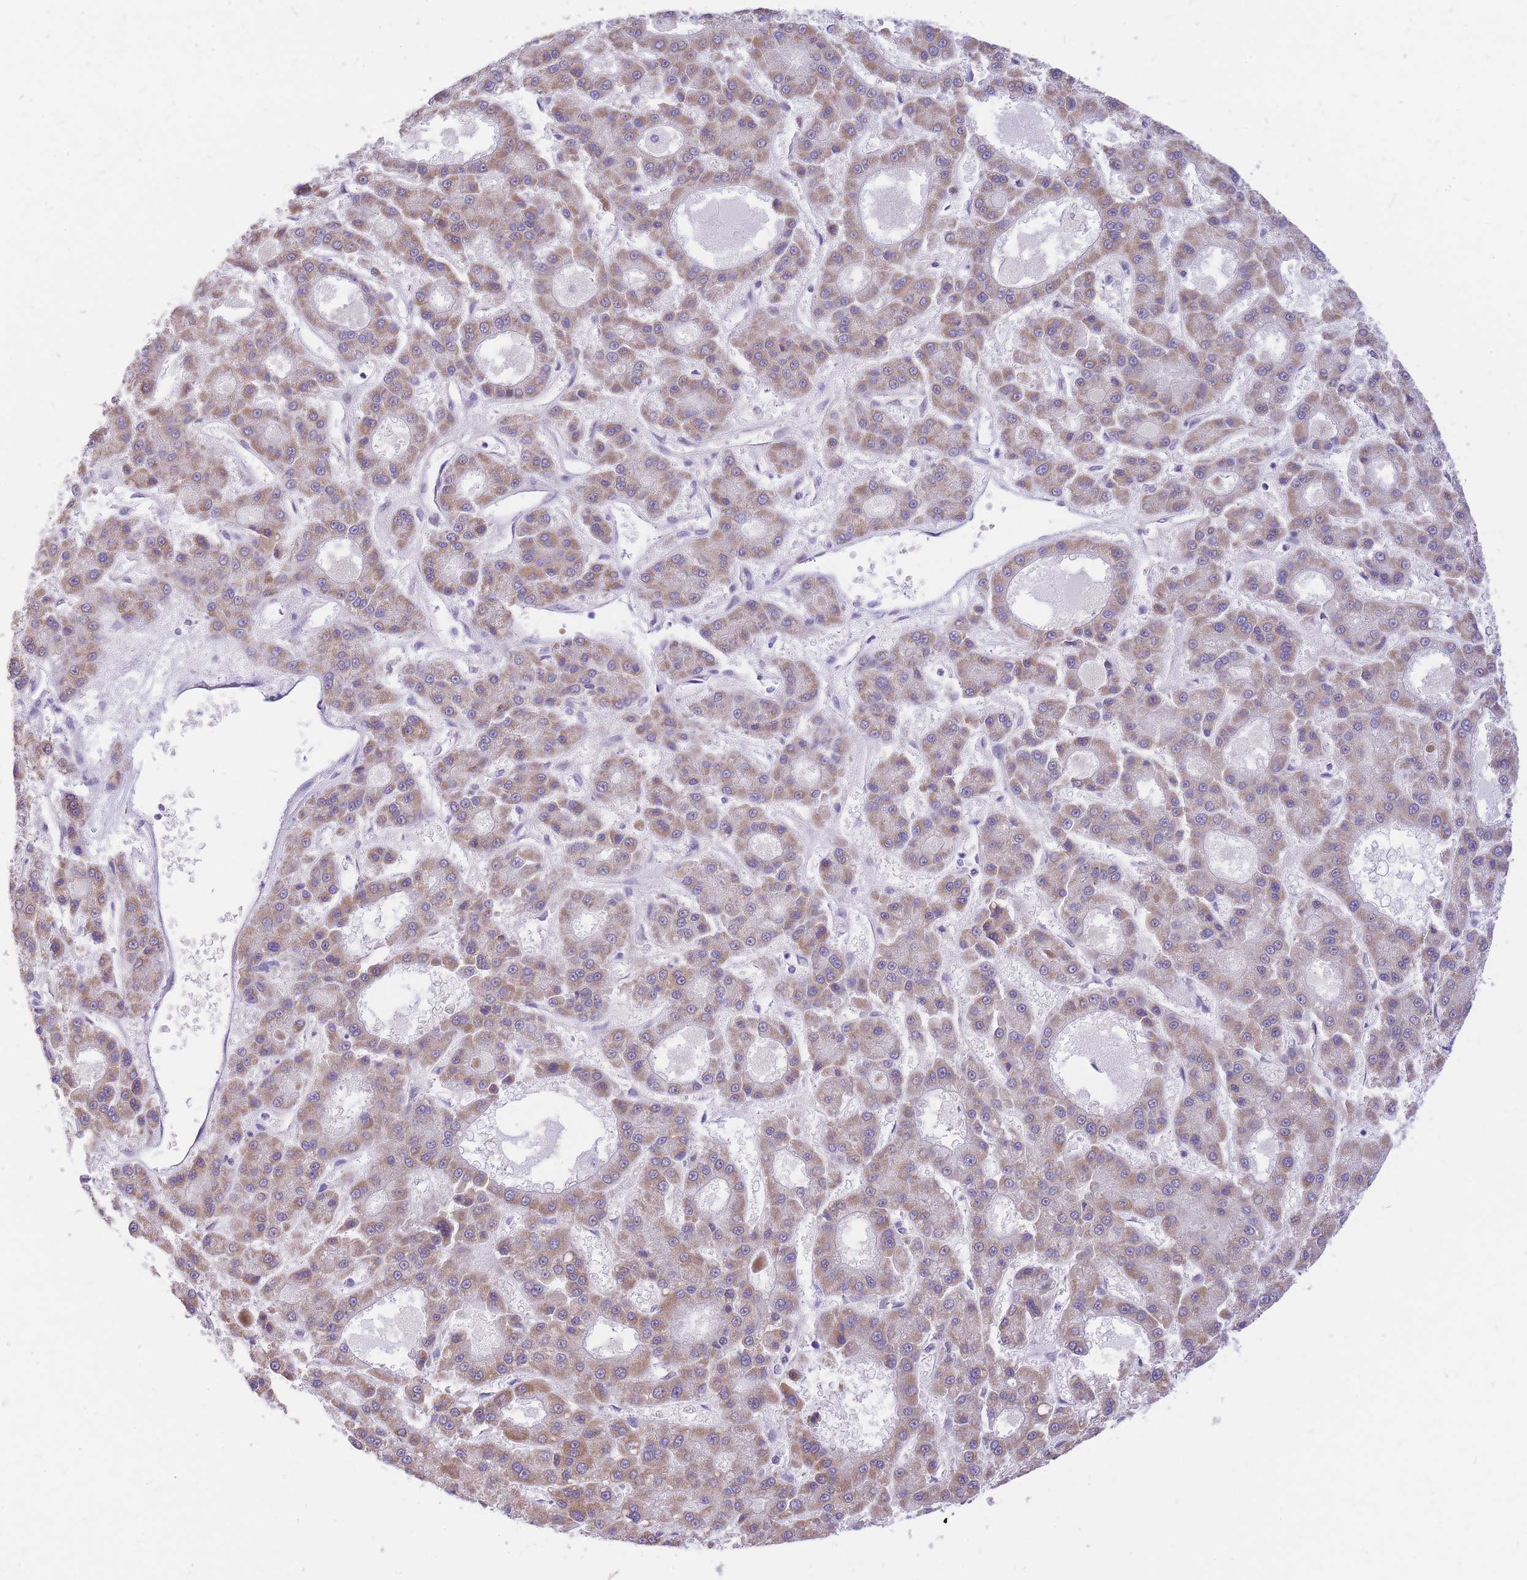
{"staining": {"intensity": "moderate", "quantity": ">75%", "location": "cytoplasmic/membranous"}, "tissue": "liver cancer", "cell_type": "Tumor cells", "image_type": "cancer", "snomed": [{"axis": "morphology", "description": "Carcinoma, Hepatocellular, NOS"}, {"axis": "topography", "description": "Liver"}], "caption": "This is a micrograph of IHC staining of hepatocellular carcinoma (liver), which shows moderate expression in the cytoplasmic/membranous of tumor cells.", "gene": "MINDY2", "patient": {"sex": "male", "age": 70}}